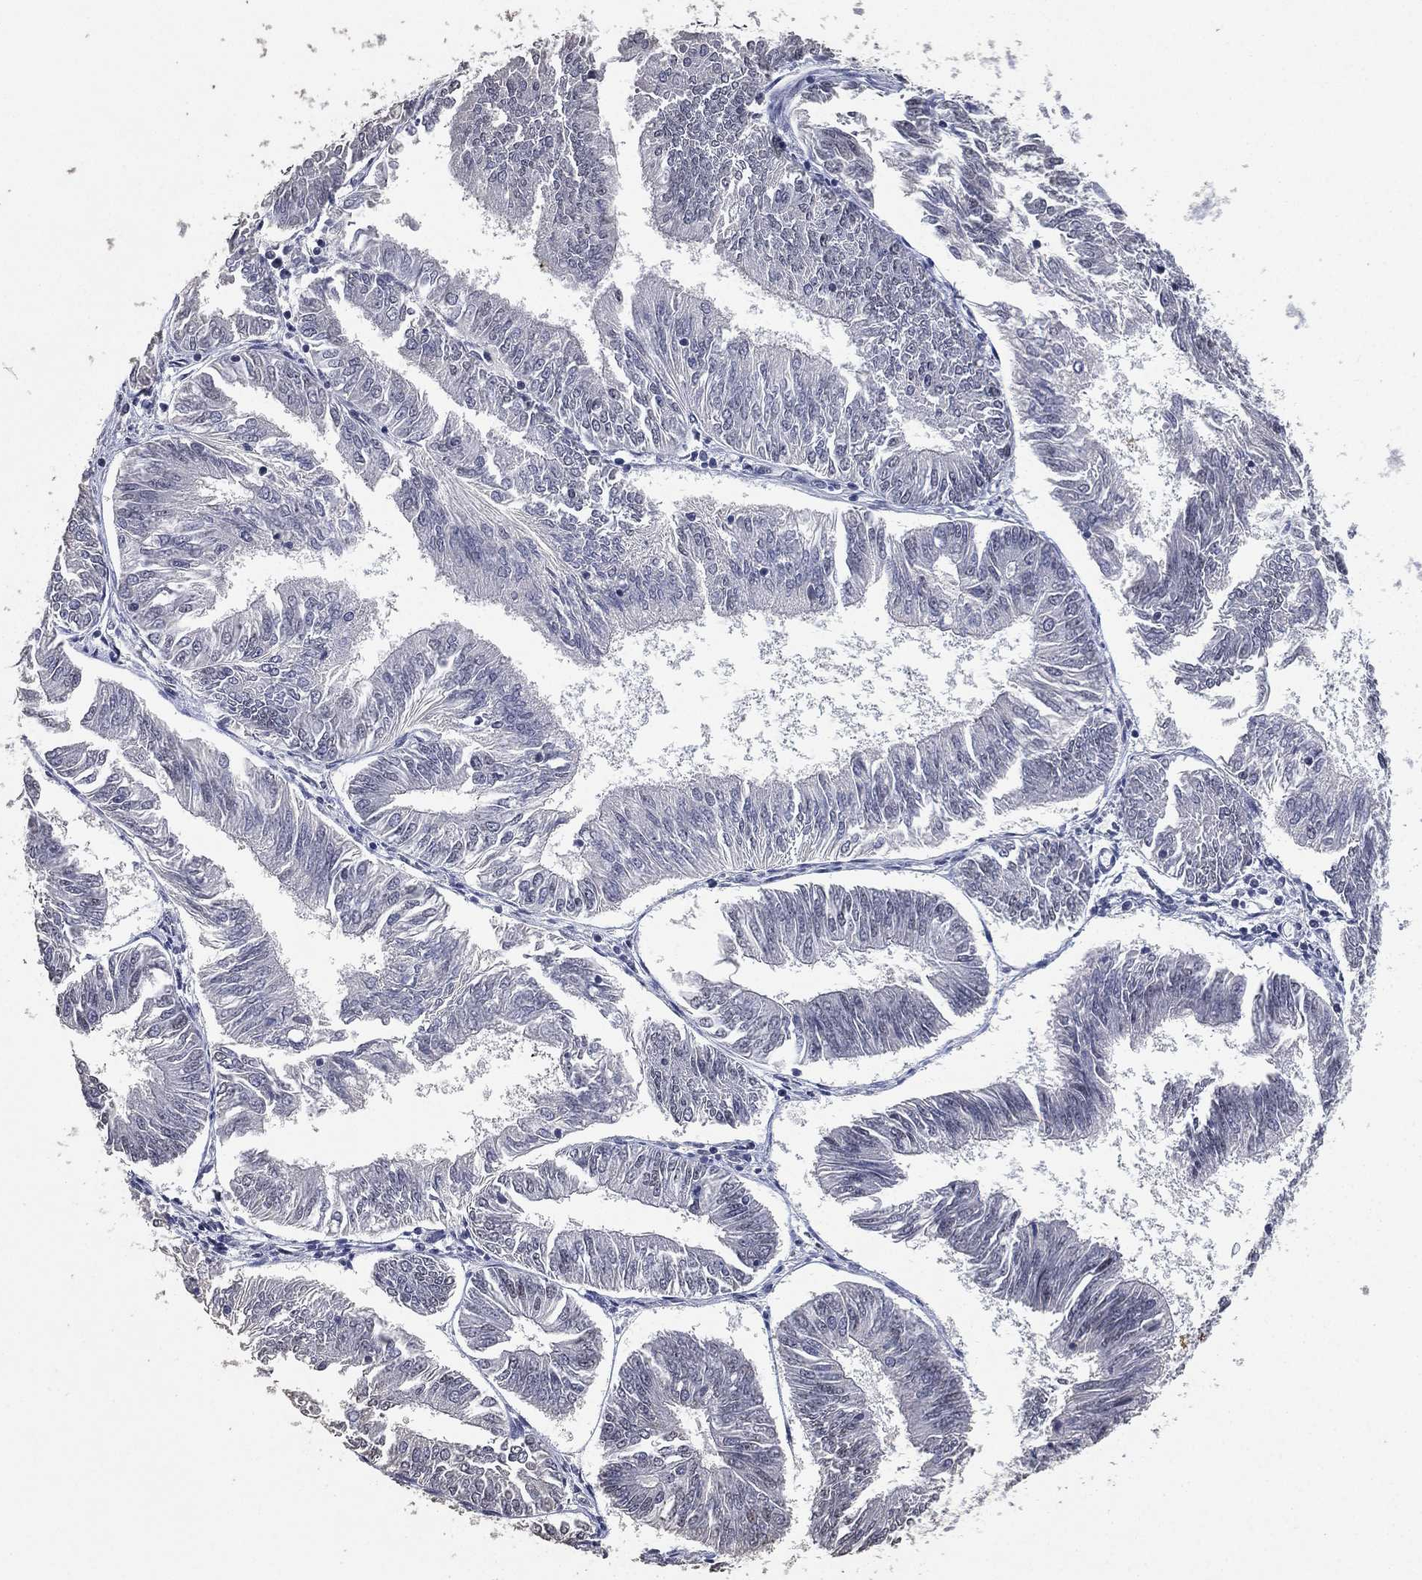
{"staining": {"intensity": "negative", "quantity": "none", "location": "none"}, "tissue": "endometrial cancer", "cell_type": "Tumor cells", "image_type": "cancer", "snomed": [{"axis": "morphology", "description": "Adenocarcinoma, NOS"}, {"axis": "topography", "description": "Endometrium"}], "caption": "Histopathology image shows no significant protein expression in tumor cells of endometrial cancer (adenocarcinoma).", "gene": "DSG1", "patient": {"sex": "female", "age": 58}}